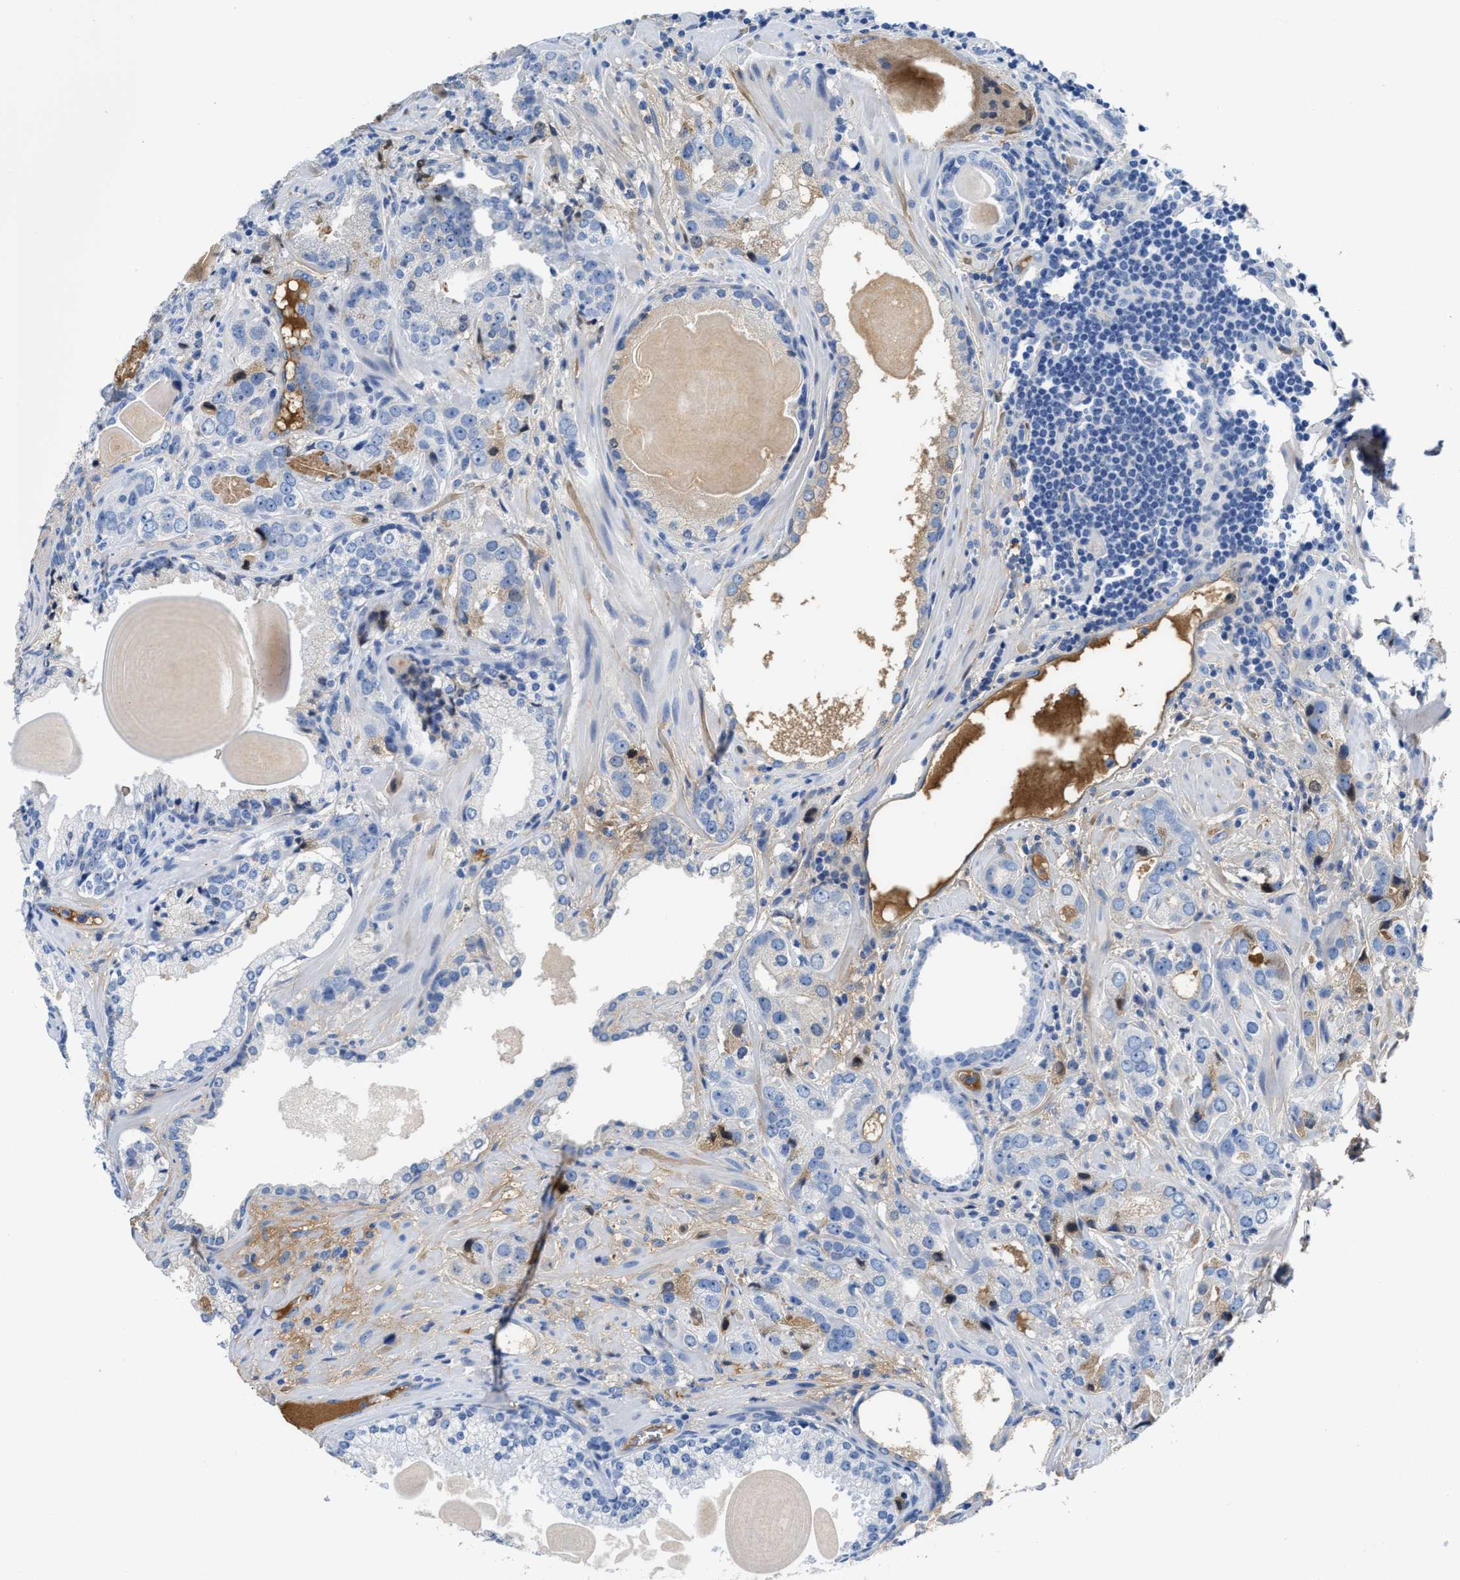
{"staining": {"intensity": "negative", "quantity": "none", "location": "none"}, "tissue": "prostate cancer", "cell_type": "Tumor cells", "image_type": "cancer", "snomed": [{"axis": "morphology", "description": "Adenocarcinoma, High grade"}, {"axis": "topography", "description": "Prostate"}], "caption": "High power microscopy micrograph of an immunohistochemistry photomicrograph of prostate adenocarcinoma (high-grade), revealing no significant staining in tumor cells. (Brightfield microscopy of DAB (3,3'-diaminobenzidine) immunohistochemistry (IHC) at high magnification).", "gene": "GC", "patient": {"sex": "male", "age": 63}}